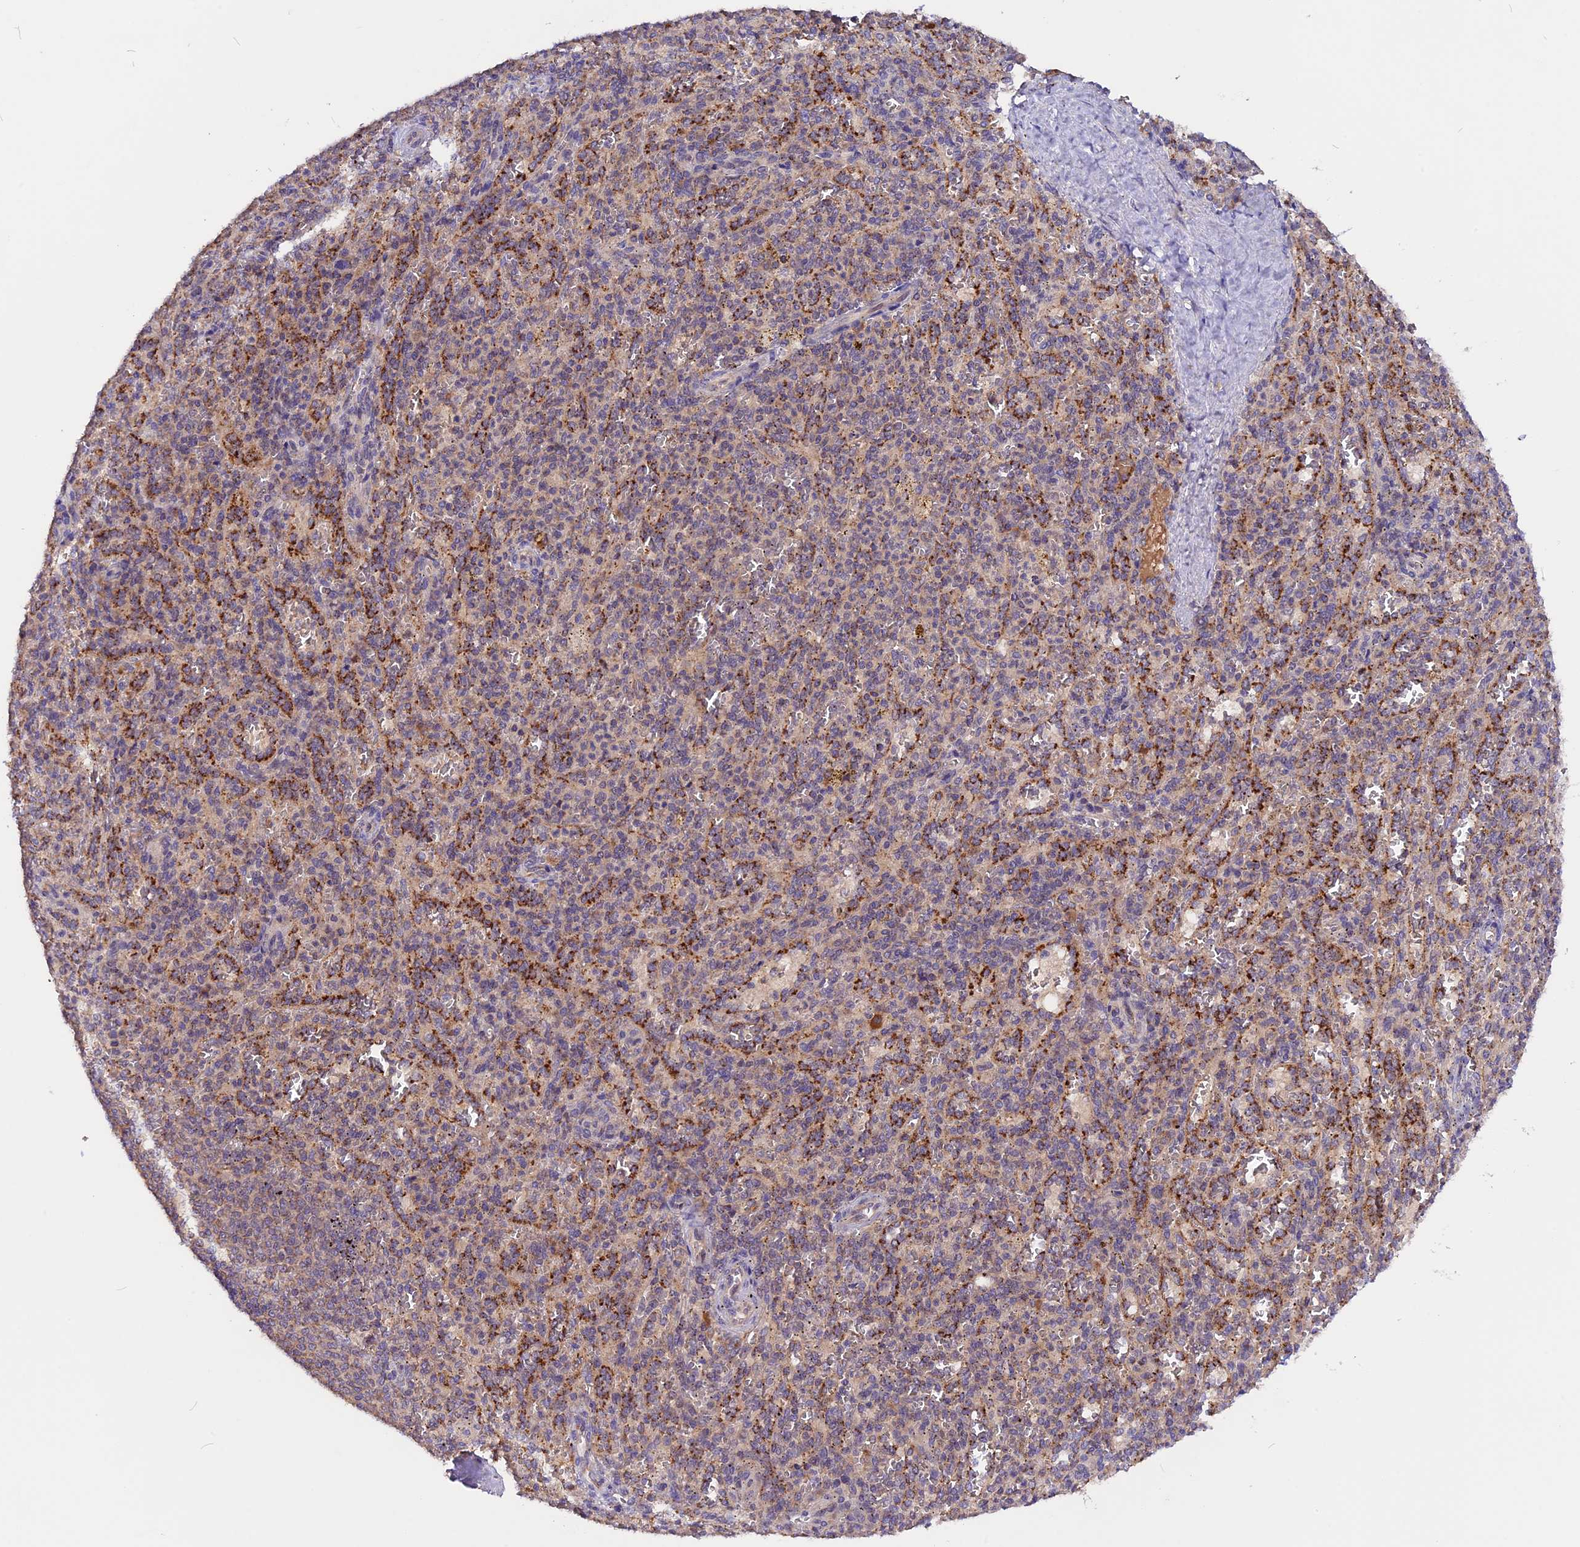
{"staining": {"intensity": "moderate", "quantity": "<25%", "location": "cytoplasmic/membranous"}, "tissue": "spleen", "cell_type": "Cells in red pulp", "image_type": "normal", "snomed": [{"axis": "morphology", "description": "Normal tissue, NOS"}, {"axis": "topography", "description": "Spleen"}], "caption": "Protein staining demonstrates moderate cytoplasmic/membranous staining in about <25% of cells in red pulp in normal spleen. The staining was performed using DAB (3,3'-diaminobenzidine), with brown indicating positive protein expression. Nuclei are stained blue with hematoxylin.", "gene": "MARK4", "patient": {"sex": "female", "age": 21}}